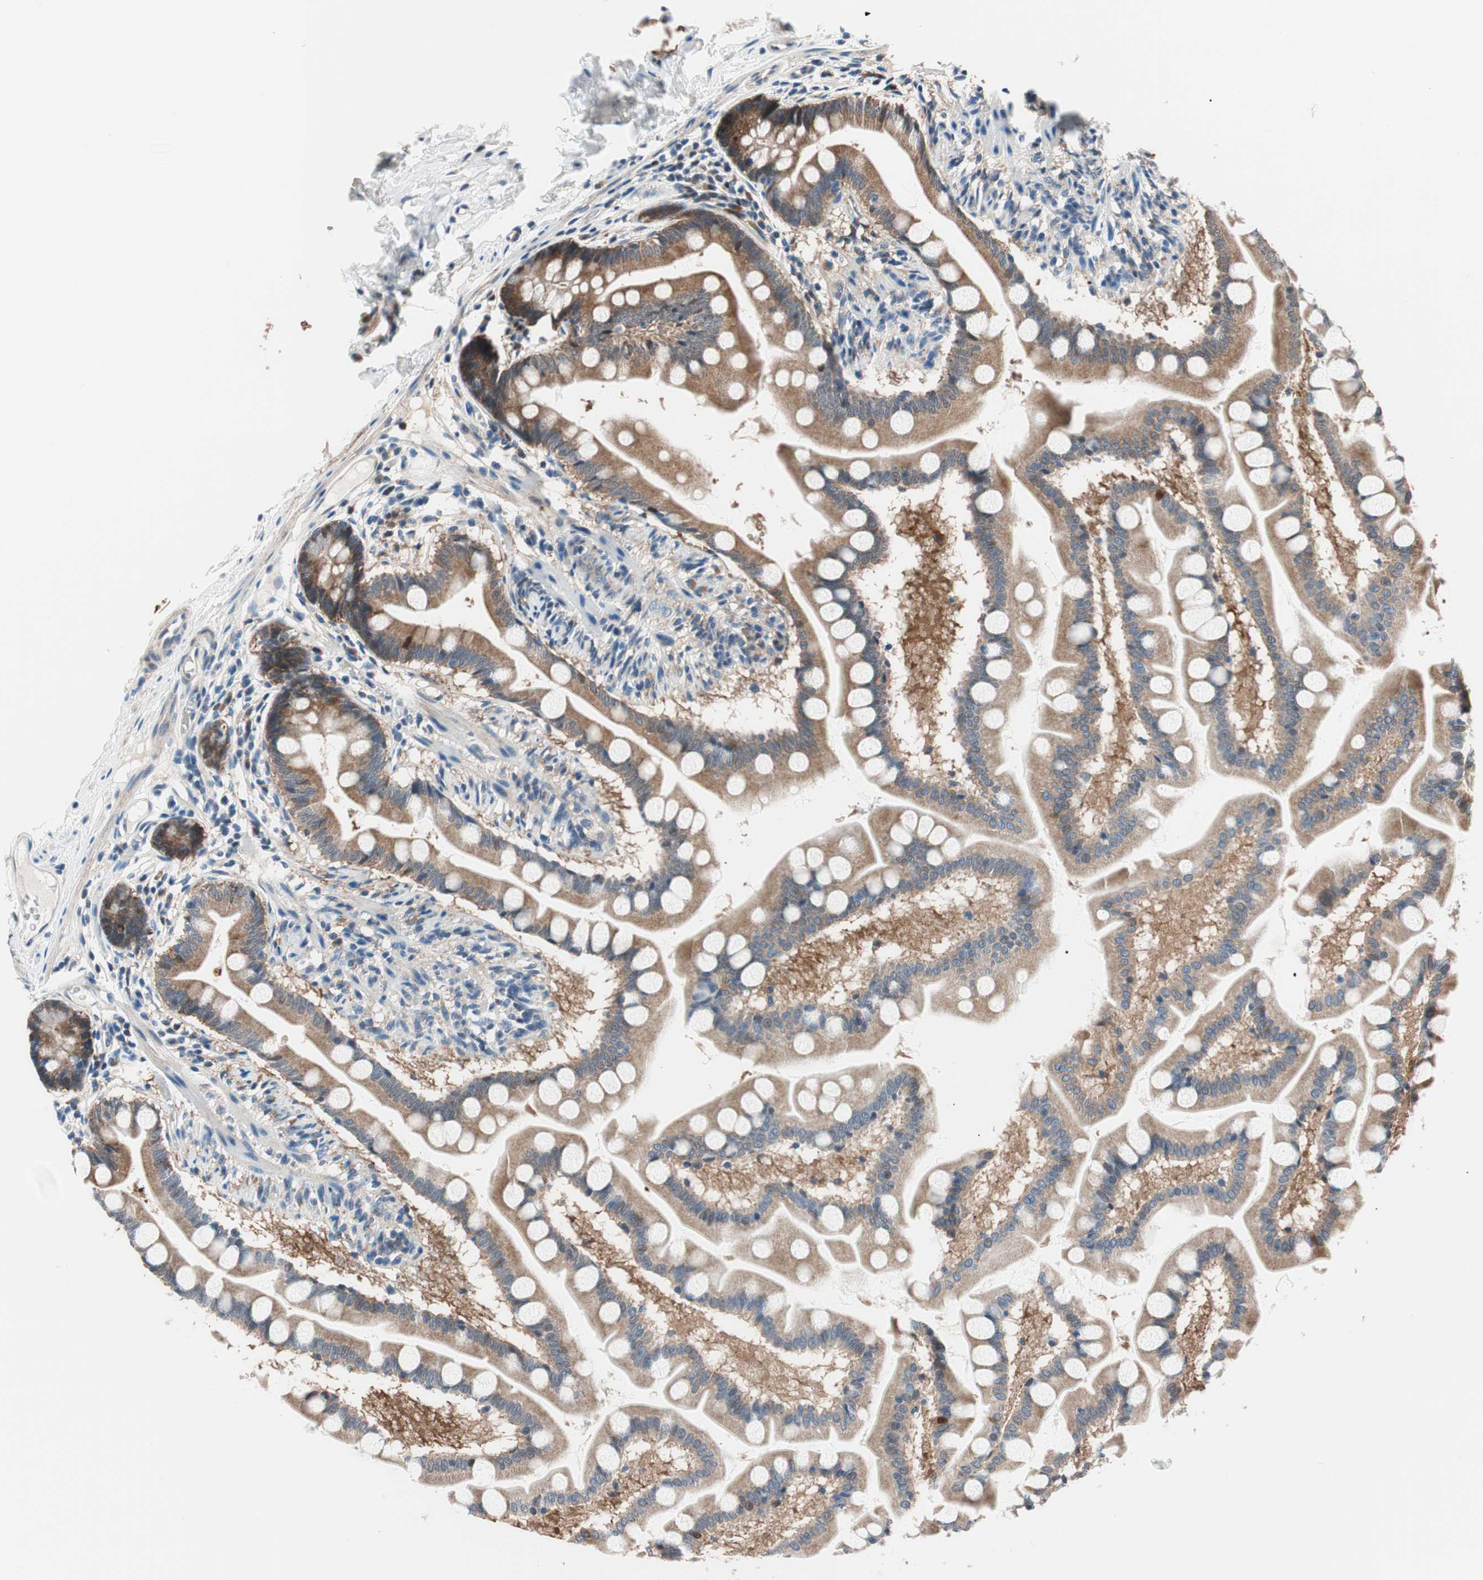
{"staining": {"intensity": "moderate", "quantity": ">75%", "location": "cytoplasmic/membranous"}, "tissue": "small intestine", "cell_type": "Glandular cells", "image_type": "normal", "snomed": [{"axis": "morphology", "description": "Normal tissue, NOS"}, {"axis": "topography", "description": "Small intestine"}], "caption": "A photomicrograph of human small intestine stained for a protein exhibits moderate cytoplasmic/membranous brown staining in glandular cells. Using DAB (3,3'-diaminobenzidine) (brown) and hematoxylin (blue) stains, captured at high magnification using brightfield microscopy.", "gene": "PRDX2", "patient": {"sex": "male", "age": 41}}